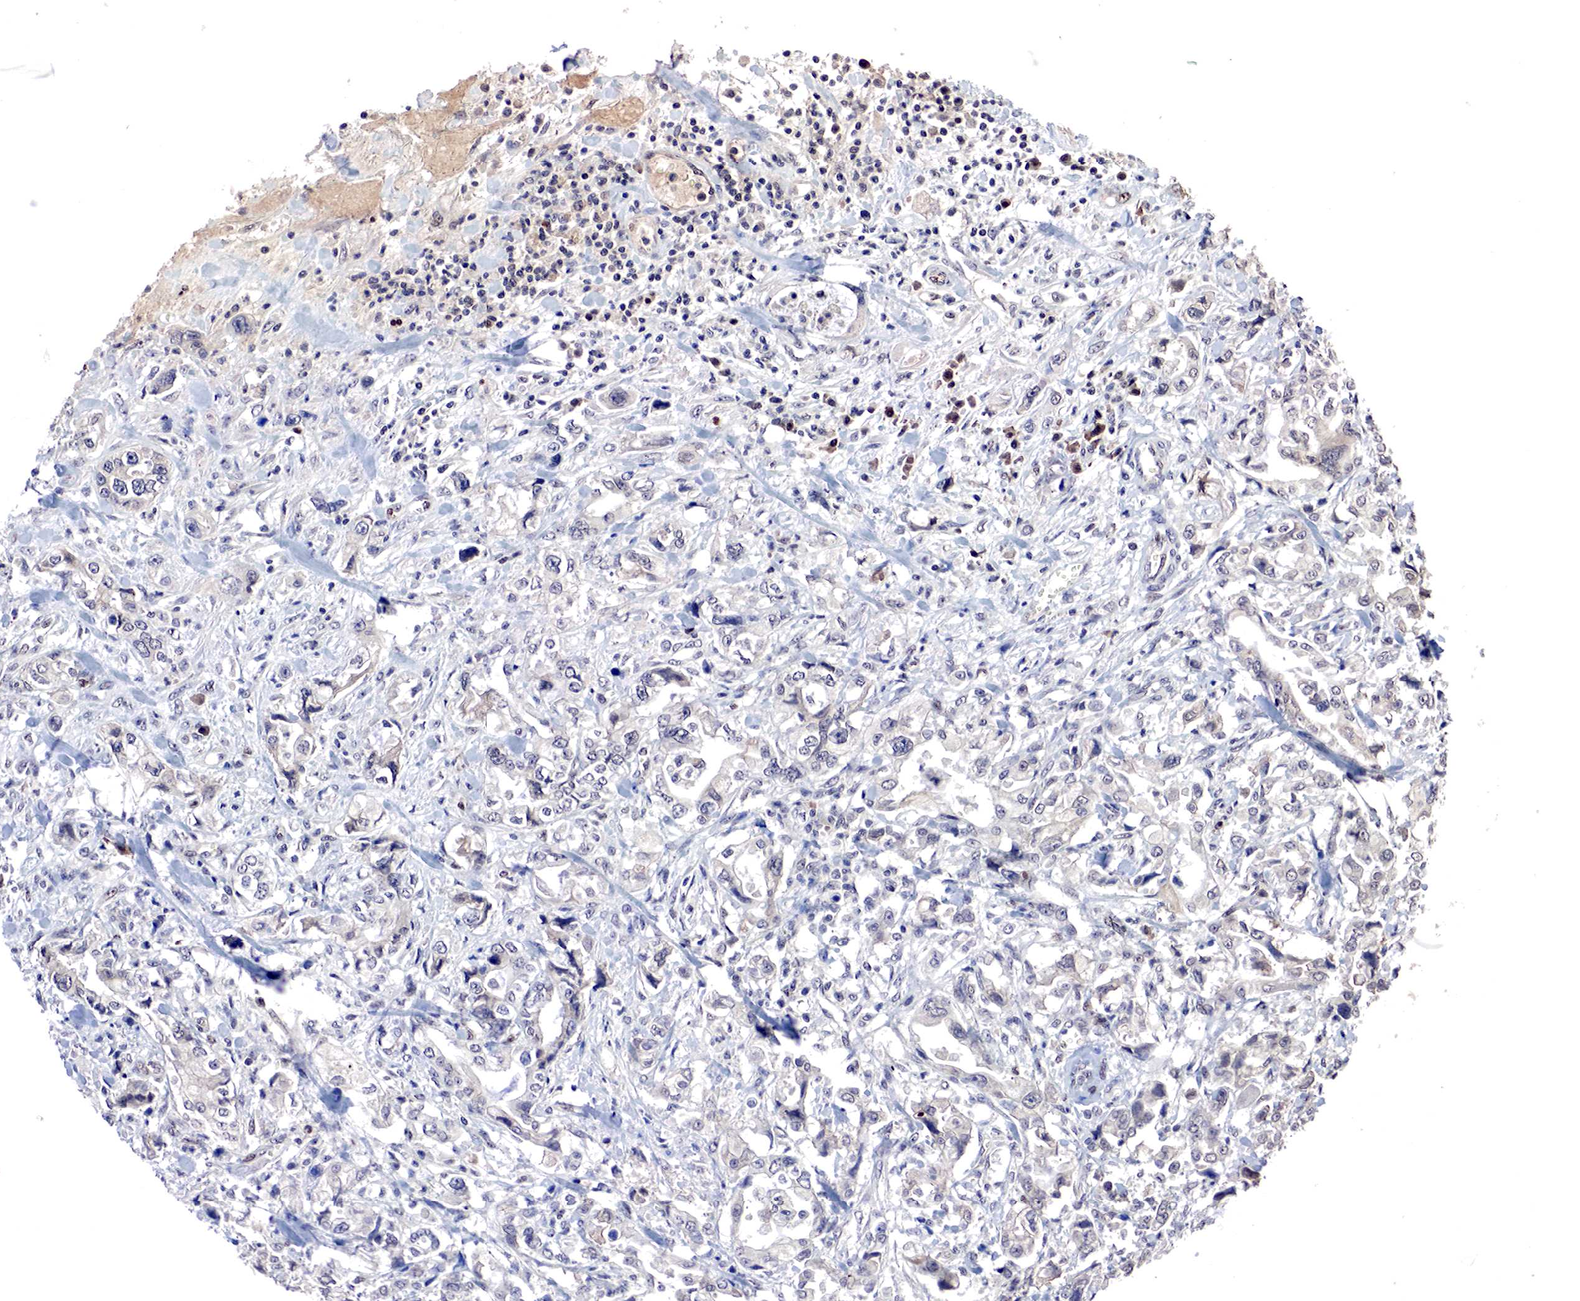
{"staining": {"intensity": "weak", "quantity": "<25%", "location": "cytoplasmic/membranous"}, "tissue": "stomach cancer", "cell_type": "Tumor cells", "image_type": "cancer", "snomed": [{"axis": "morphology", "description": "Adenocarcinoma, NOS"}, {"axis": "topography", "description": "Pancreas"}, {"axis": "topography", "description": "Stomach, upper"}], "caption": "Adenocarcinoma (stomach) was stained to show a protein in brown. There is no significant positivity in tumor cells.", "gene": "DACH2", "patient": {"sex": "male", "age": 77}}